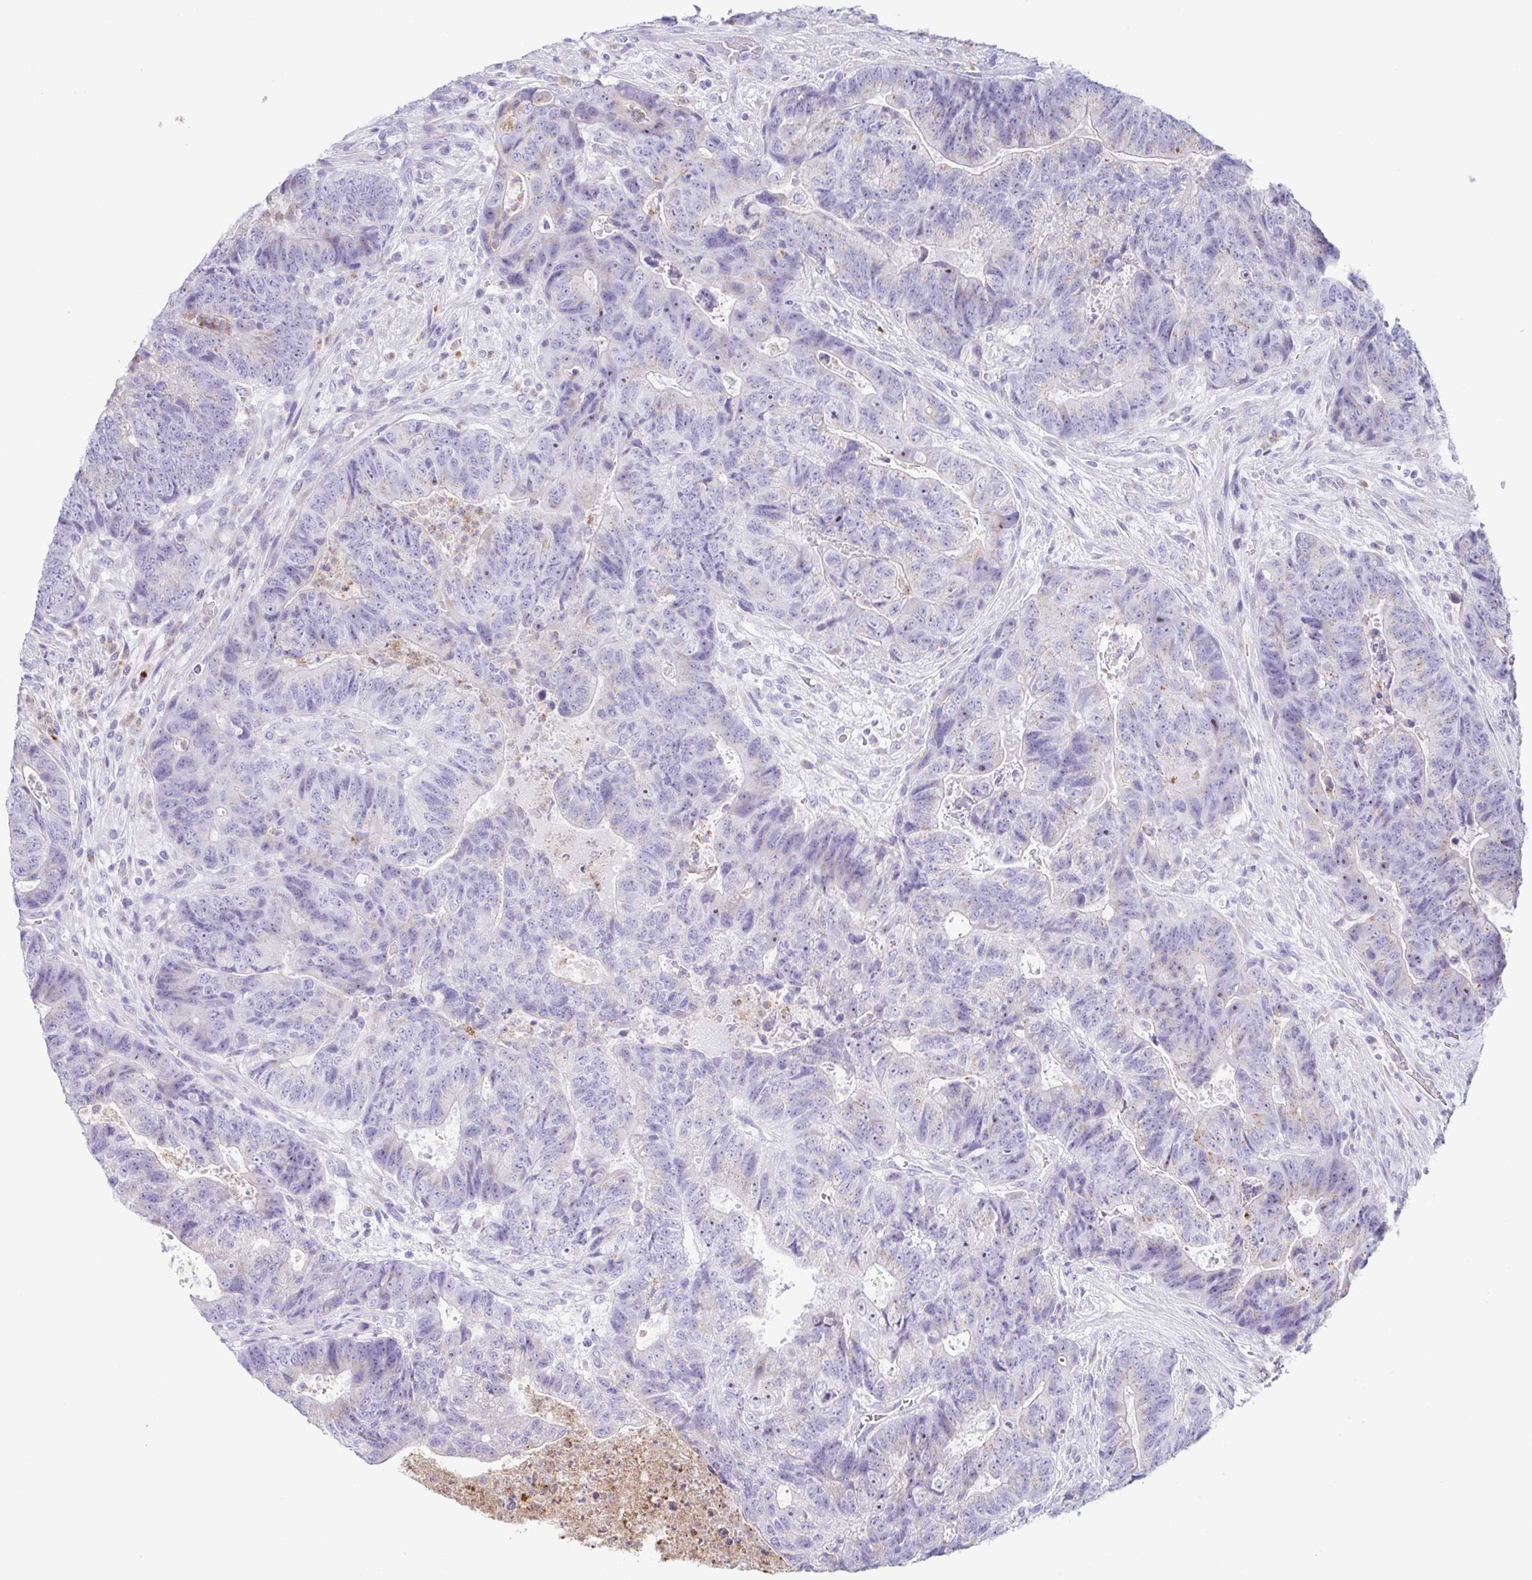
{"staining": {"intensity": "moderate", "quantity": "<25%", "location": "cytoplasmic/membranous"}, "tissue": "colorectal cancer", "cell_type": "Tumor cells", "image_type": "cancer", "snomed": [{"axis": "morphology", "description": "Normal tissue, NOS"}, {"axis": "morphology", "description": "Adenocarcinoma, NOS"}, {"axis": "topography", "description": "Colon"}], "caption": "IHC of human colorectal cancer displays low levels of moderate cytoplasmic/membranous positivity in approximately <25% of tumor cells. The protein is shown in brown color, while the nuclei are stained blue.", "gene": "AZU1", "patient": {"sex": "female", "age": 48}}